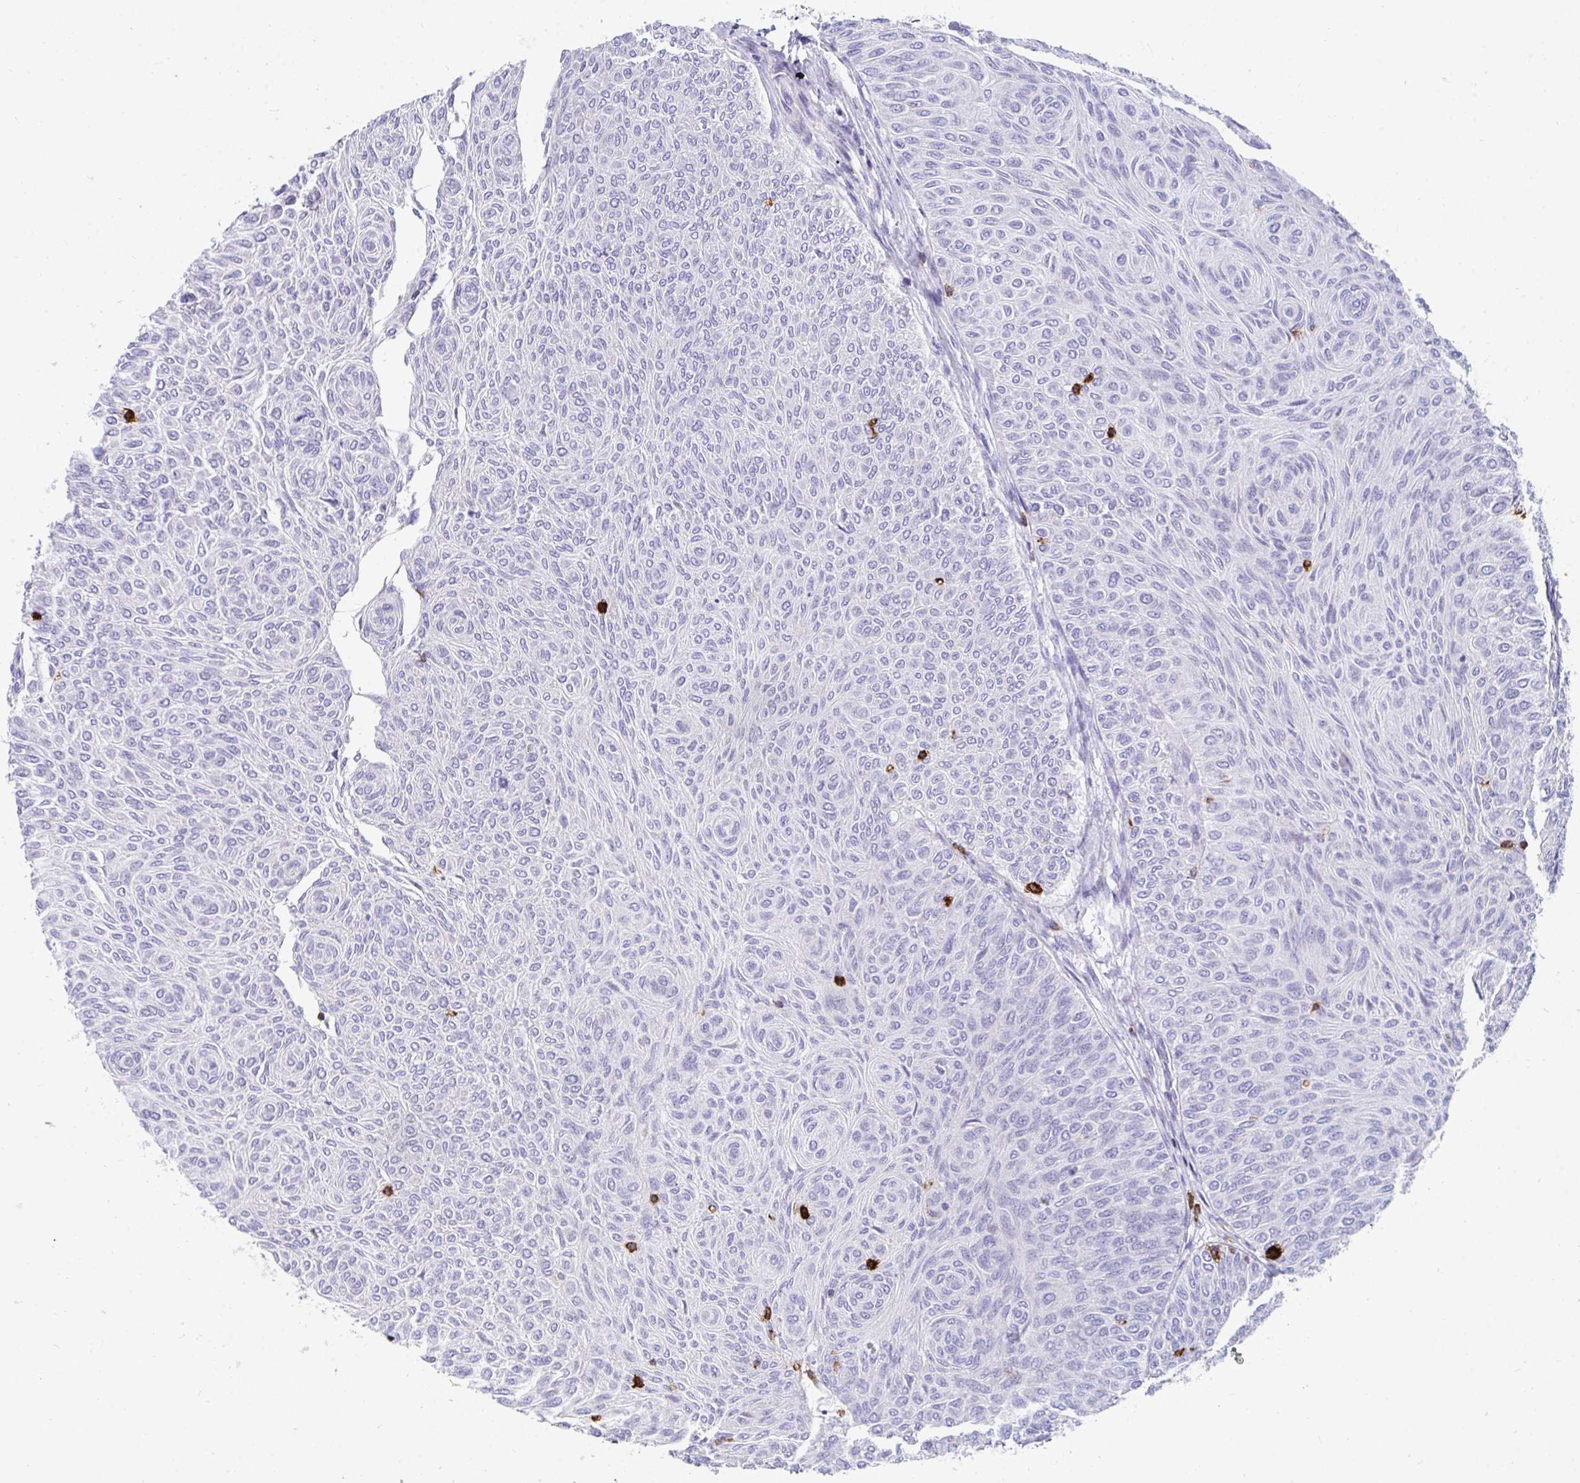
{"staining": {"intensity": "negative", "quantity": "none", "location": "none"}, "tissue": "urothelial cancer", "cell_type": "Tumor cells", "image_type": "cancer", "snomed": [{"axis": "morphology", "description": "Urothelial carcinoma, Low grade"}, {"axis": "topography", "description": "Urinary bladder"}], "caption": "This is an IHC image of low-grade urothelial carcinoma. There is no staining in tumor cells.", "gene": "CD7", "patient": {"sex": "male", "age": 78}}